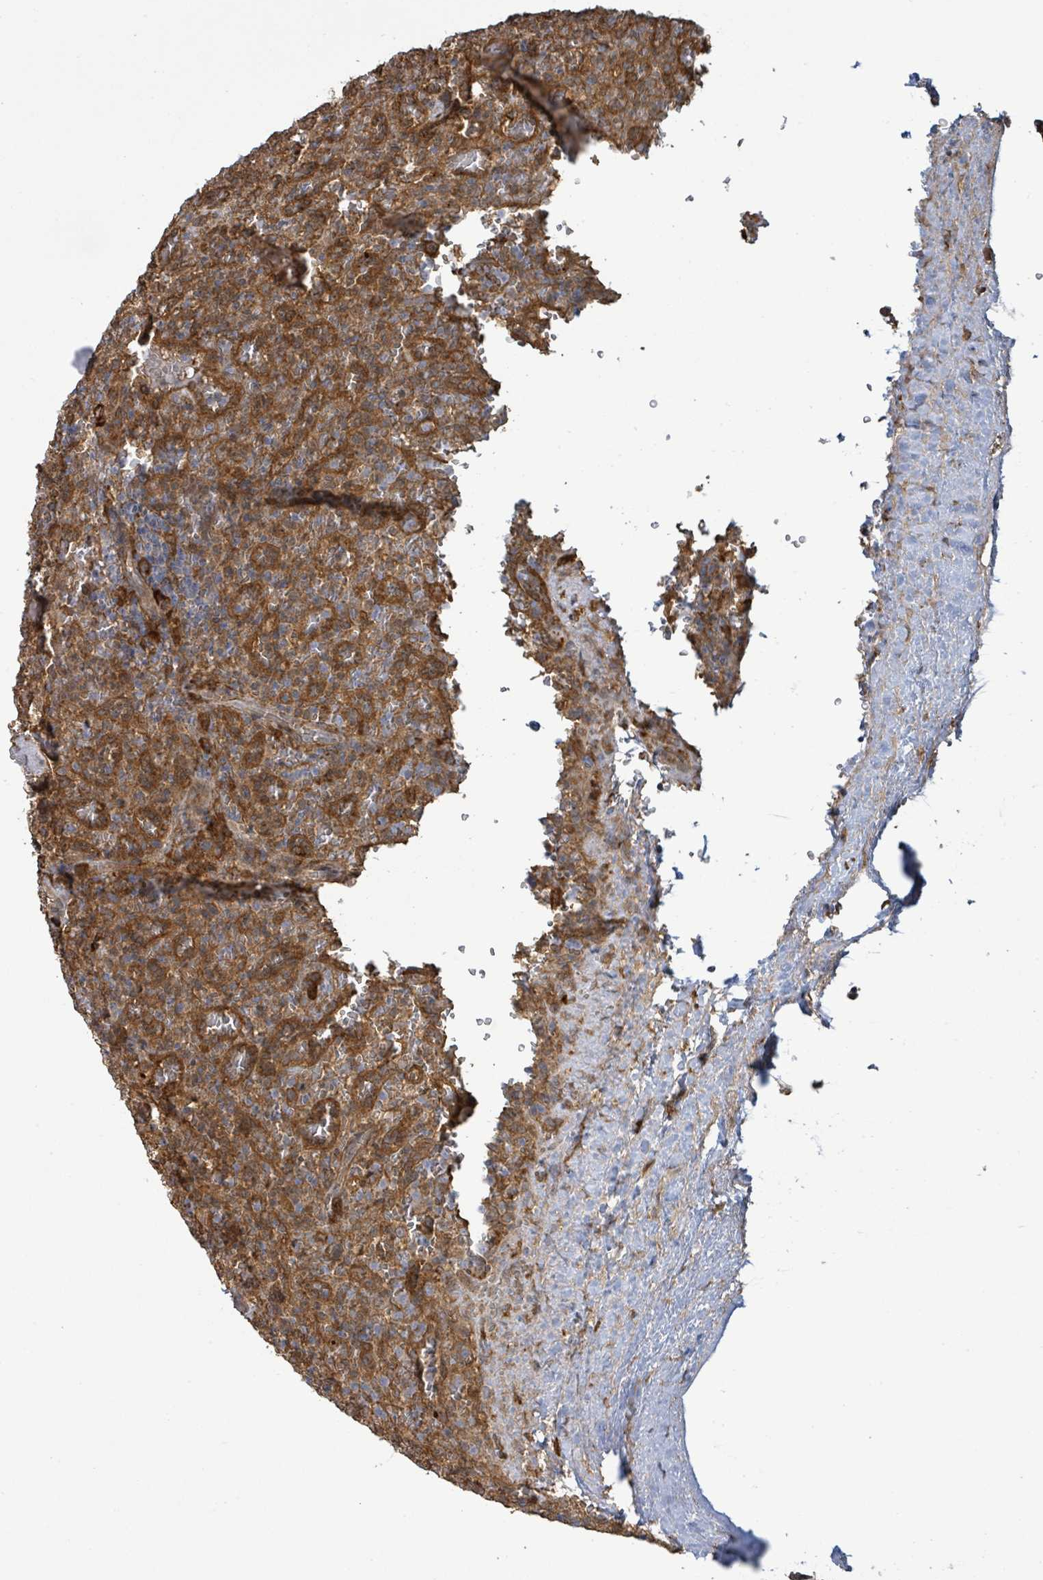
{"staining": {"intensity": "moderate", "quantity": "25%-75%", "location": "cytoplasmic/membranous"}, "tissue": "lymphoma", "cell_type": "Tumor cells", "image_type": "cancer", "snomed": [{"axis": "morphology", "description": "Malignant lymphoma, non-Hodgkin's type, Low grade"}, {"axis": "topography", "description": "Spleen"}], "caption": "A medium amount of moderate cytoplasmic/membranous expression is present in approximately 25%-75% of tumor cells in lymphoma tissue.", "gene": "ARPIN", "patient": {"sex": "female", "age": 64}}